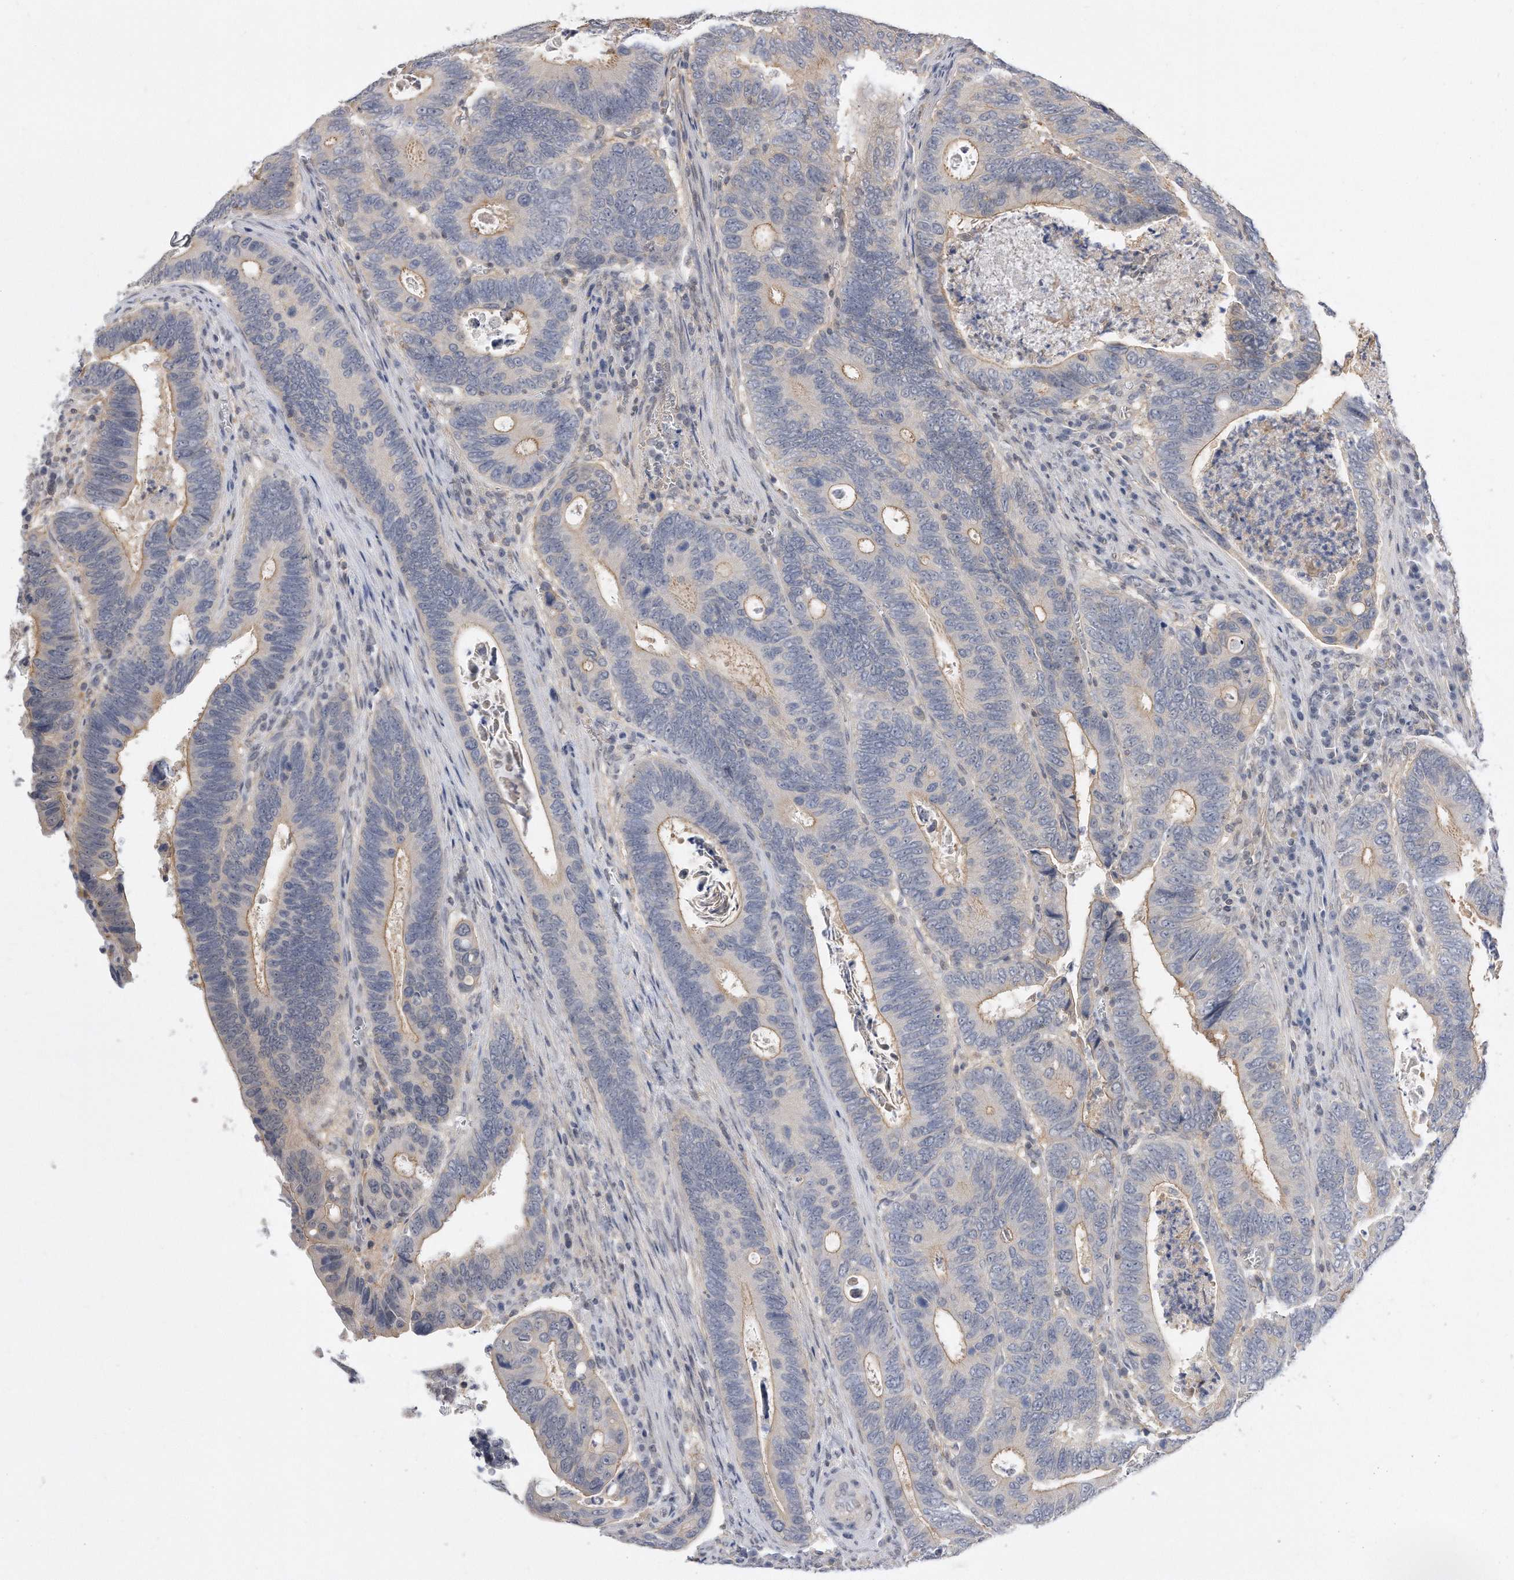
{"staining": {"intensity": "weak", "quantity": "25%-75%", "location": "cytoplasmic/membranous"}, "tissue": "colorectal cancer", "cell_type": "Tumor cells", "image_type": "cancer", "snomed": [{"axis": "morphology", "description": "Adenocarcinoma, NOS"}, {"axis": "topography", "description": "Colon"}], "caption": "Protein expression analysis of human colorectal cancer (adenocarcinoma) reveals weak cytoplasmic/membranous expression in about 25%-75% of tumor cells.", "gene": "TCP1", "patient": {"sex": "male", "age": 72}}